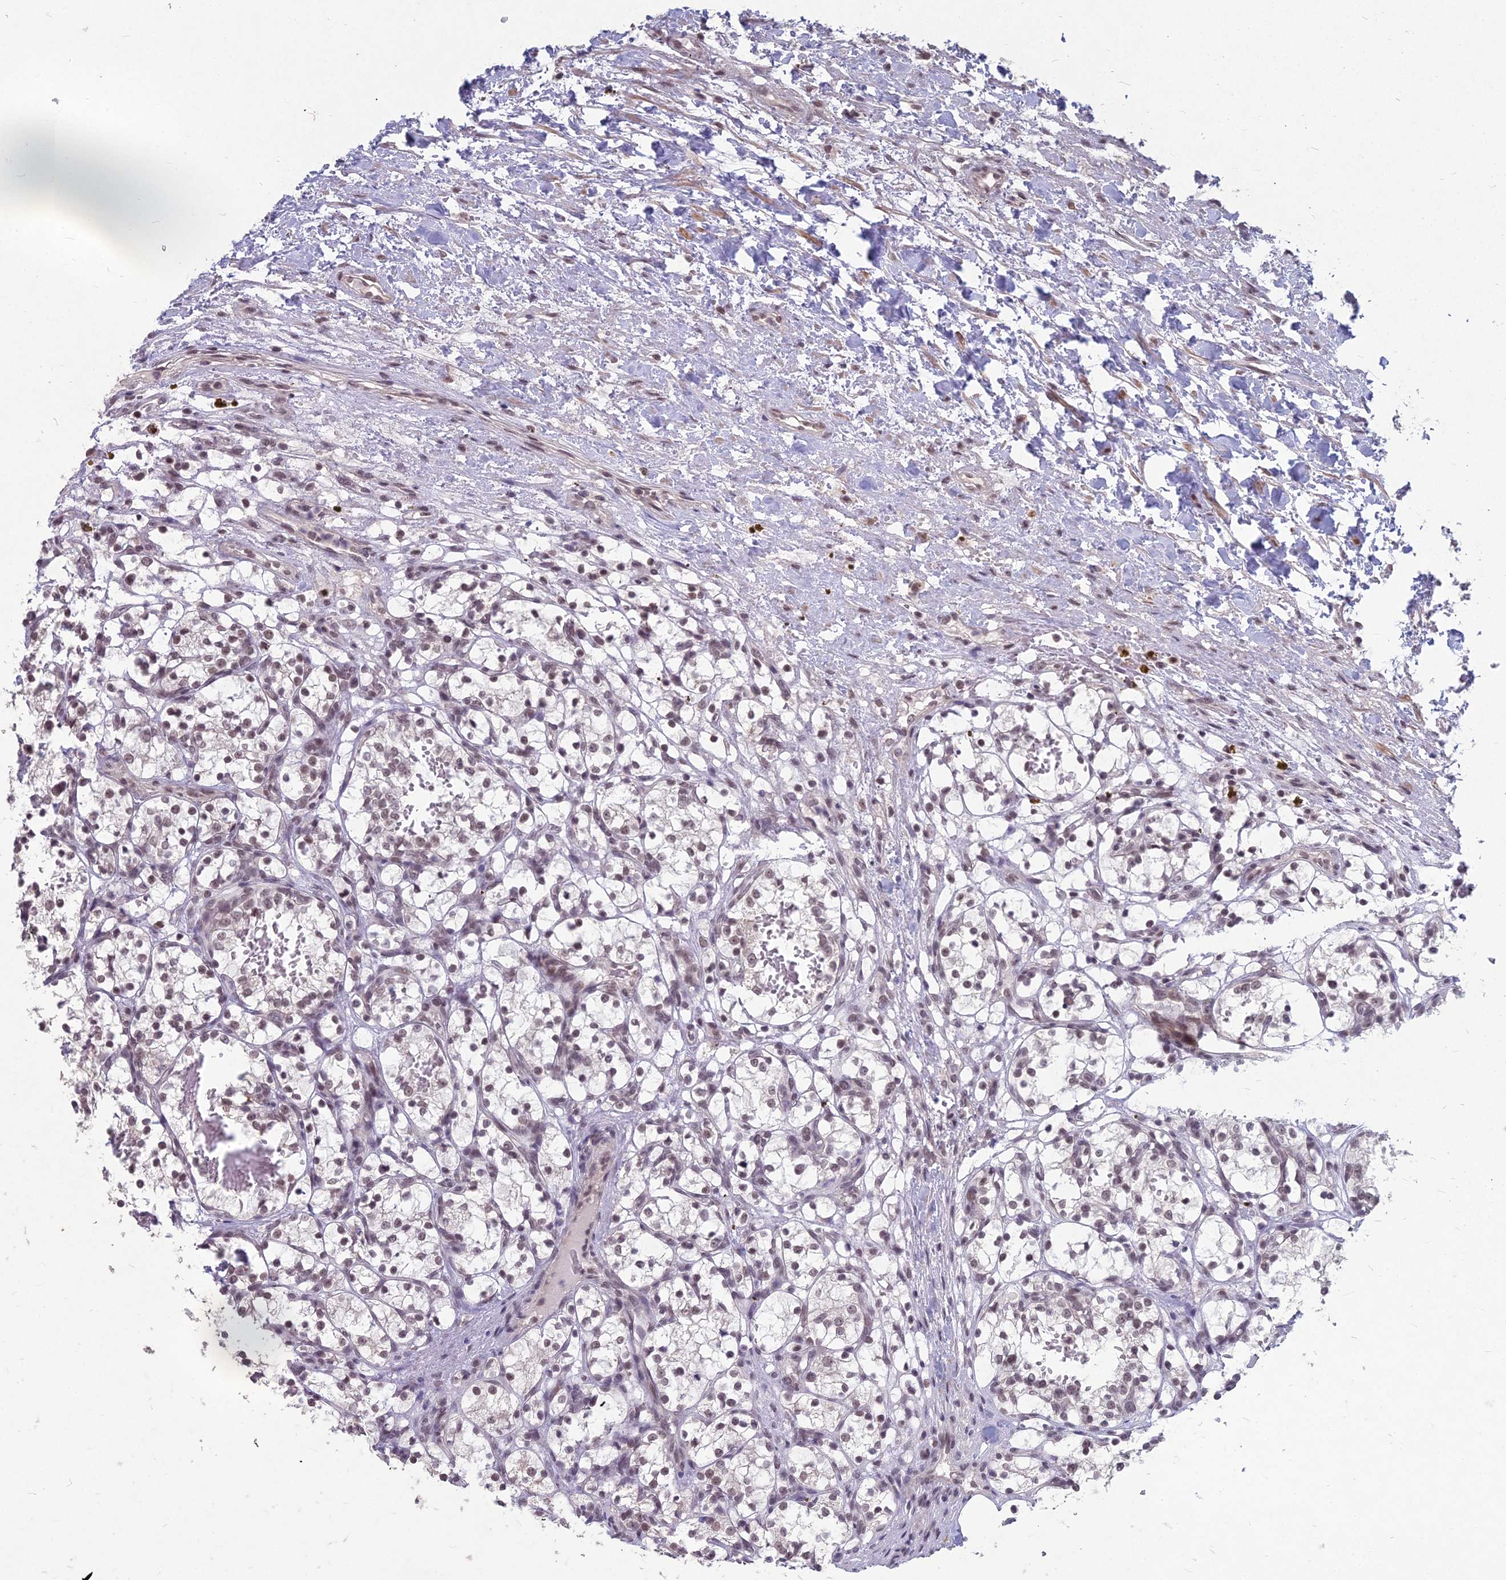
{"staining": {"intensity": "moderate", "quantity": "25%-75%", "location": "nuclear"}, "tissue": "renal cancer", "cell_type": "Tumor cells", "image_type": "cancer", "snomed": [{"axis": "morphology", "description": "Adenocarcinoma, NOS"}, {"axis": "topography", "description": "Kidney"}], "caption": "IHC (DAB) staining of renal adenocarcinoma shows moderate nuclear protein expression in about 25%-75% of tumor cells. The staining was performed using DAB, with brown indicating positive protein expression. Nuclei are stained blue with hematoxylin.", "gene": "KAT7", "patient": {"sex": "female", "age": 69}}